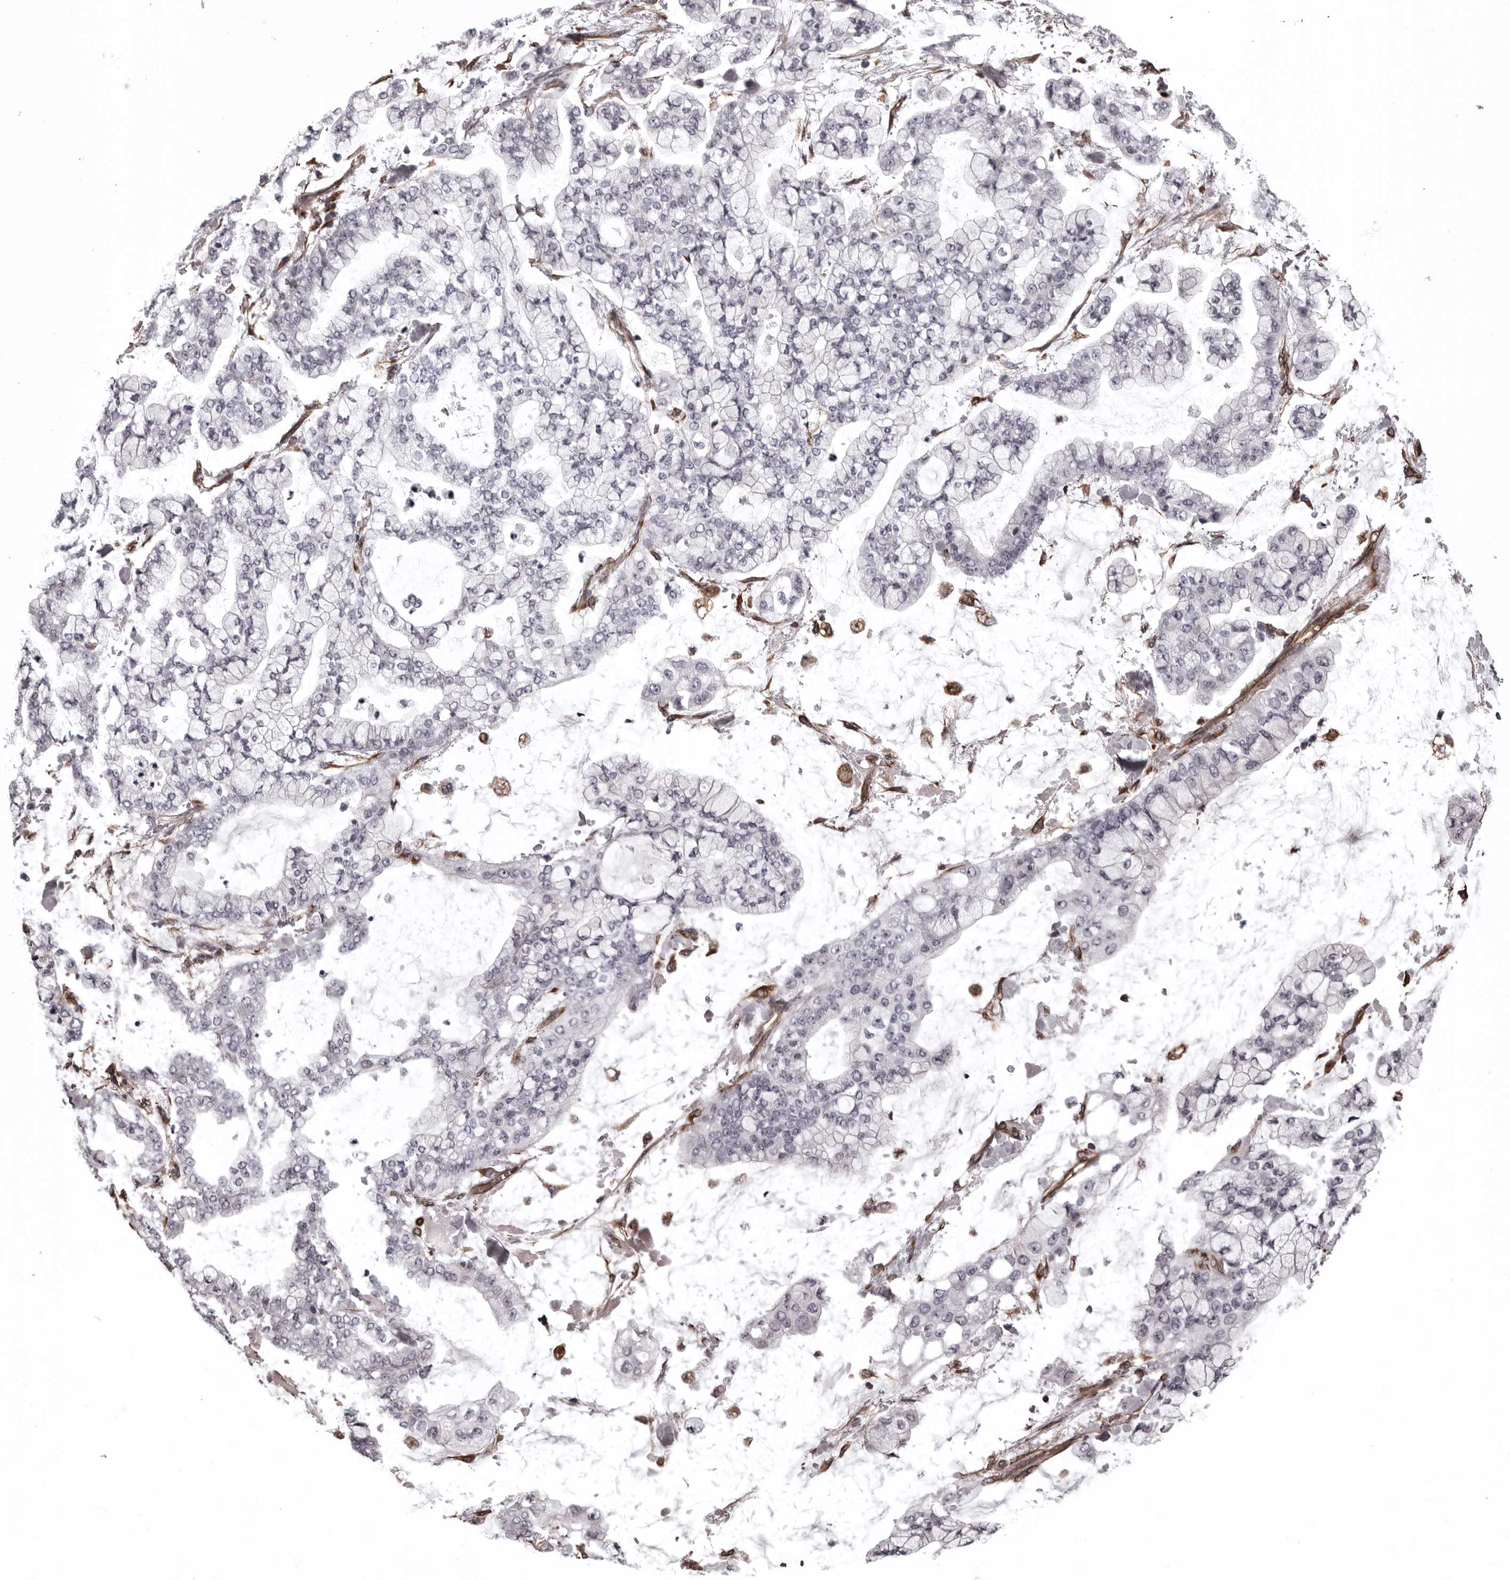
{"staining": {"intensity": "negative", "quantity": "none", "location": "none"}, "tissue": "stomach cancer", "cell_type": "Tumor cells", "image_type": "cancer", "snomed": [{"axis": "morphology", "description": "Normal tissue, NOS"}, {"axis": "morphology", "description": "Adenocarcinoma, NOS"}, {"axis": "topography", "description": "Stomach, upper"}, {"axis": "topography", "description": "Stomach"}], "caption": "Human stomach adenocarcinoma stained for a protein using immunohistochemistry (IHC) shows no expression in tumor cells.", "gene": "FAAP100", "patient": {"sex": "male", "age": 76}}